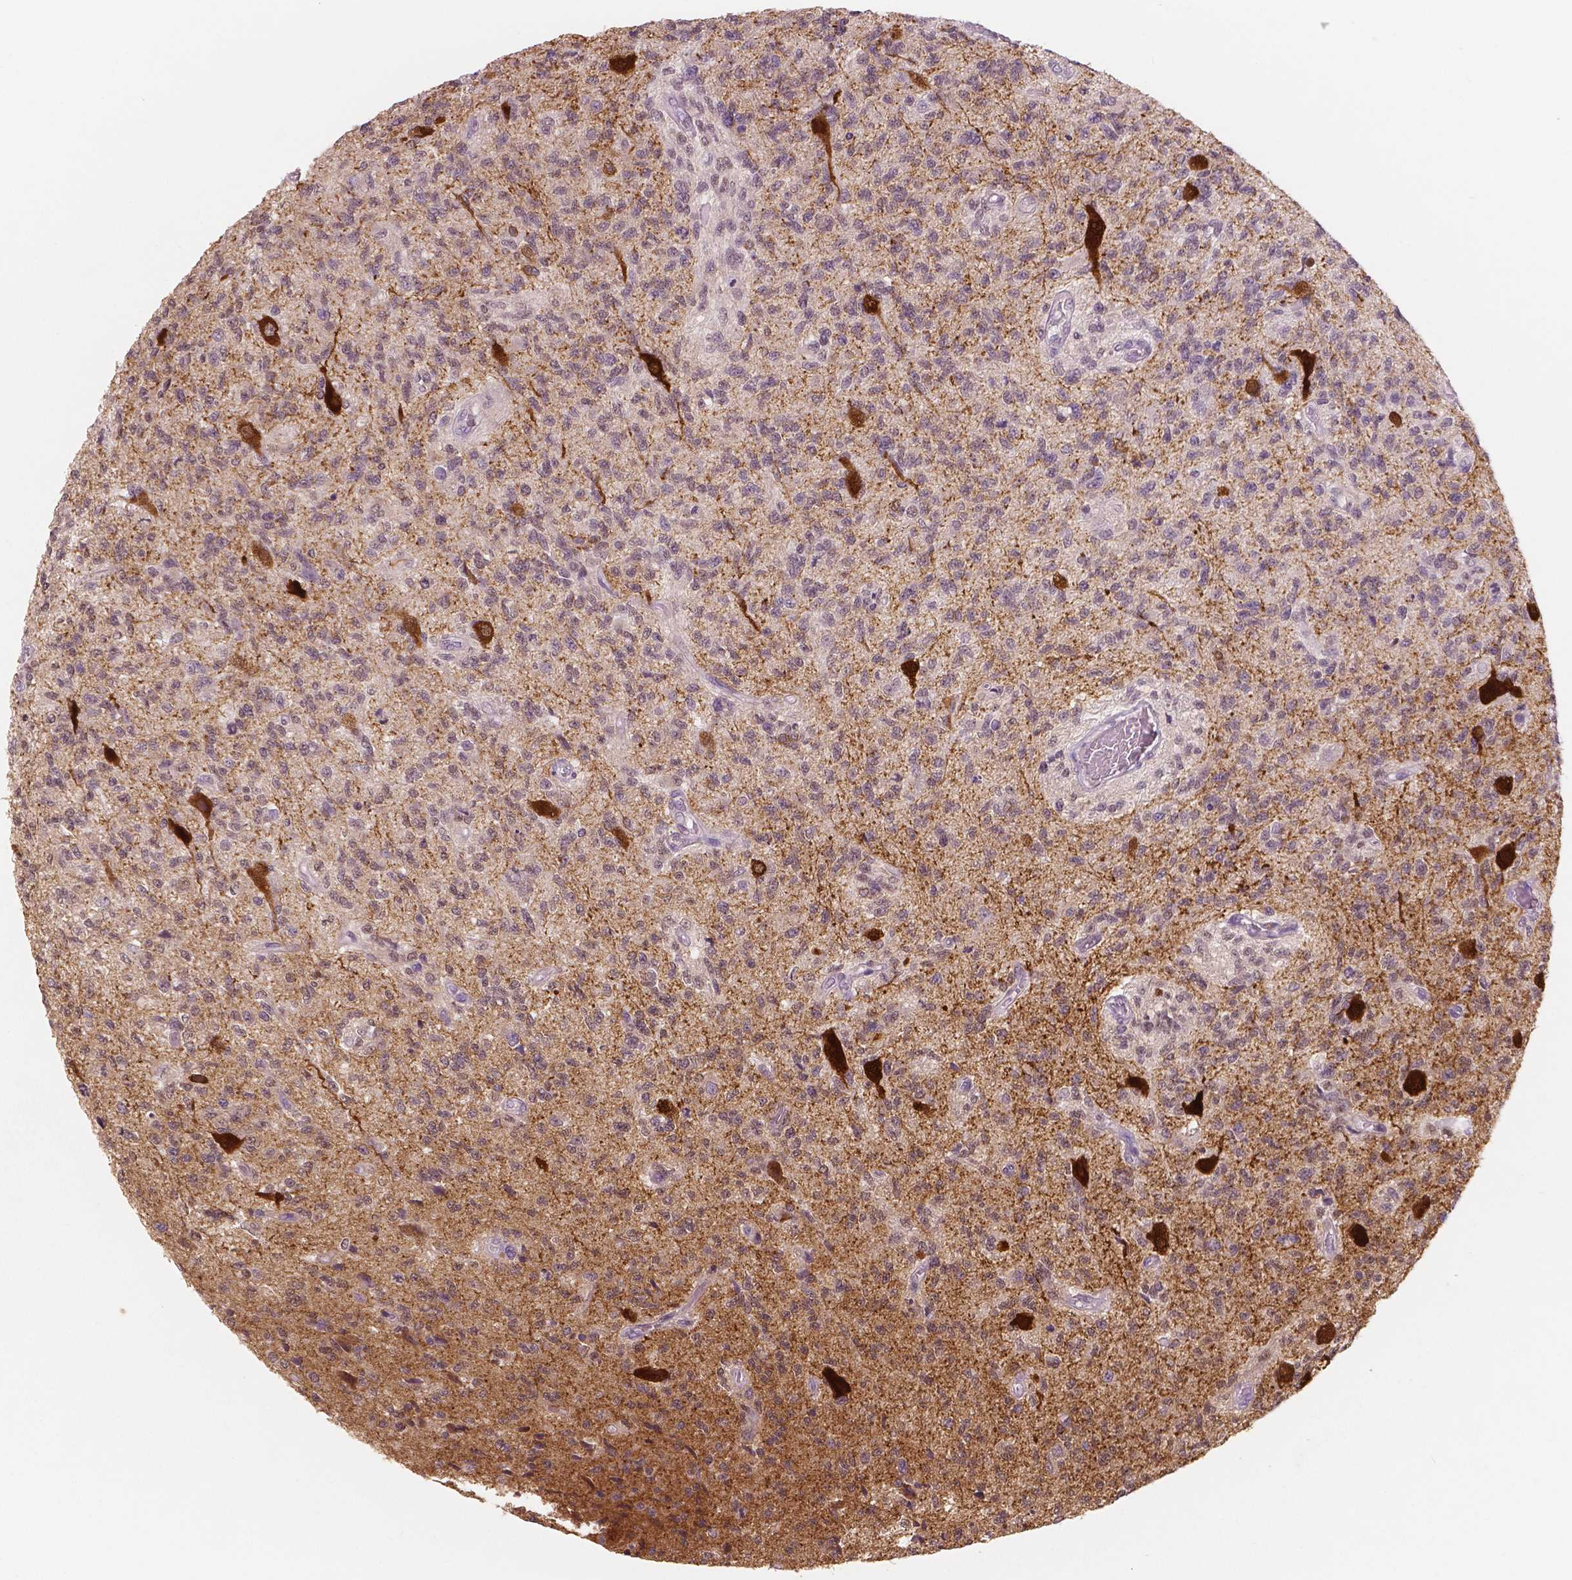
{"staining": {"intensity": "weak", "quantity": "<25%", "location": "cytoplasmic/membranous"}, "tissue": "glioma", "cell_type": "Tumor cells", "image_type": "cancer", "snomed": [{"axis": "morphology", "description": "Glioma, malignant, High grade"}, {"axis": "topography", "description": "Brain"}], "caption": "High magnification brightfield microscopy of malignant glioma (high-grade) stained with DAB (3,3'-diaminobenzidine) (brown) and counterstained with hematoxylin (blue): tumor cells show no significant staining.", "gene": "NECAB1", "patient": {"sex": "male", "age": 56}}